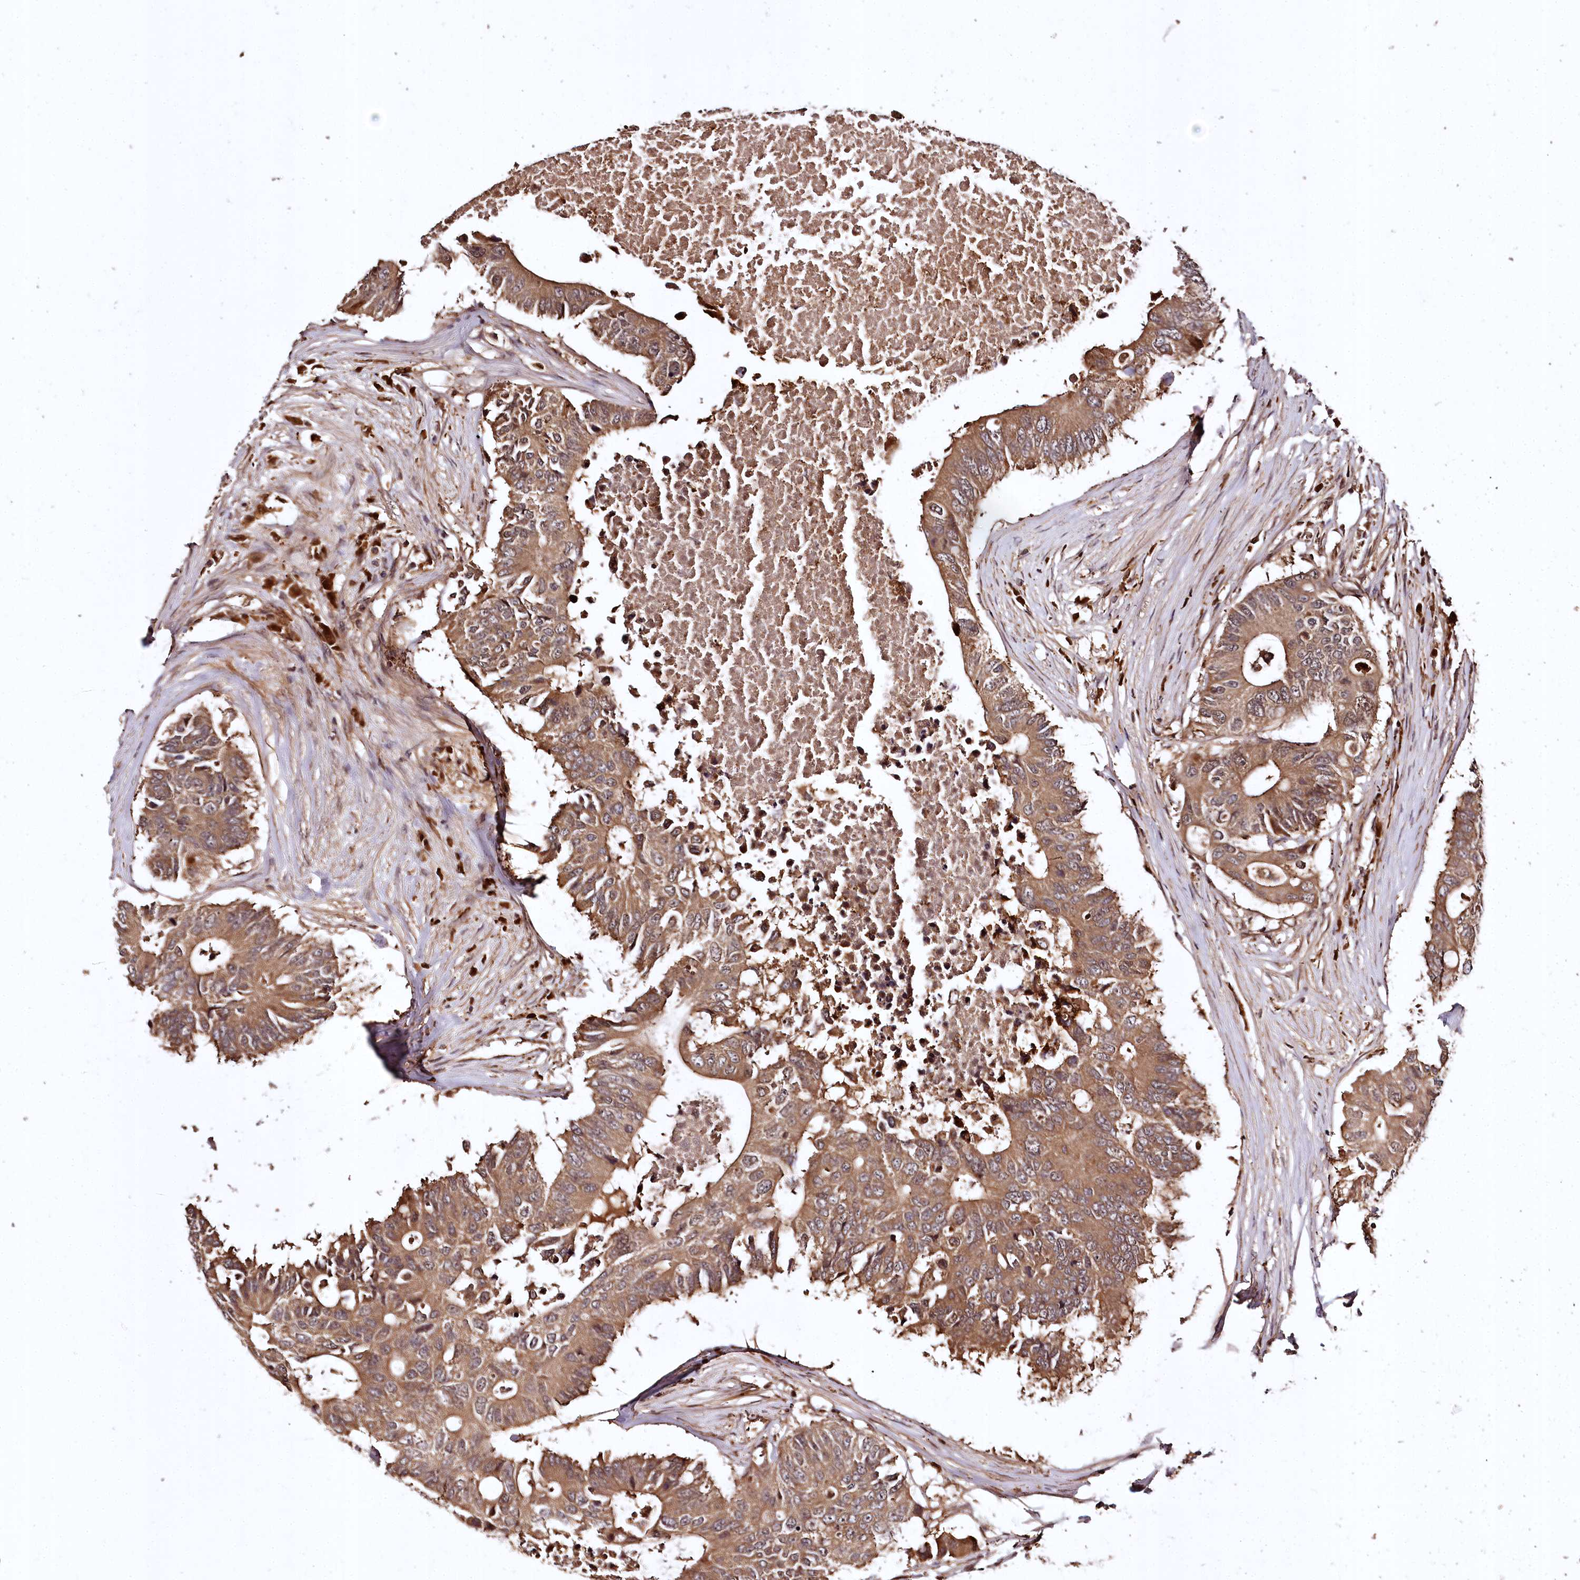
{"staining": {"intensity": "moderate", "quantity": ">75%", "location": "cytoplasmic/membranous"}, "tissue": "colorectal cancer", "cell_type": "Tumor cells", "image_type": "cancer", "snomed": [{"axis": "morphology", "description": "Adenocarcinoma, NOS"}, {"axis": "topography", "description": "Colon"}], "caption": "Colorectal cancer (adenocarcinoma) stained with a brown dye reveals moderate cytoplasmic/membranous positive staining in about >75% of tumor cells.", "gene": "TTC12", "patient": {"sex": "male", "age": 71}}